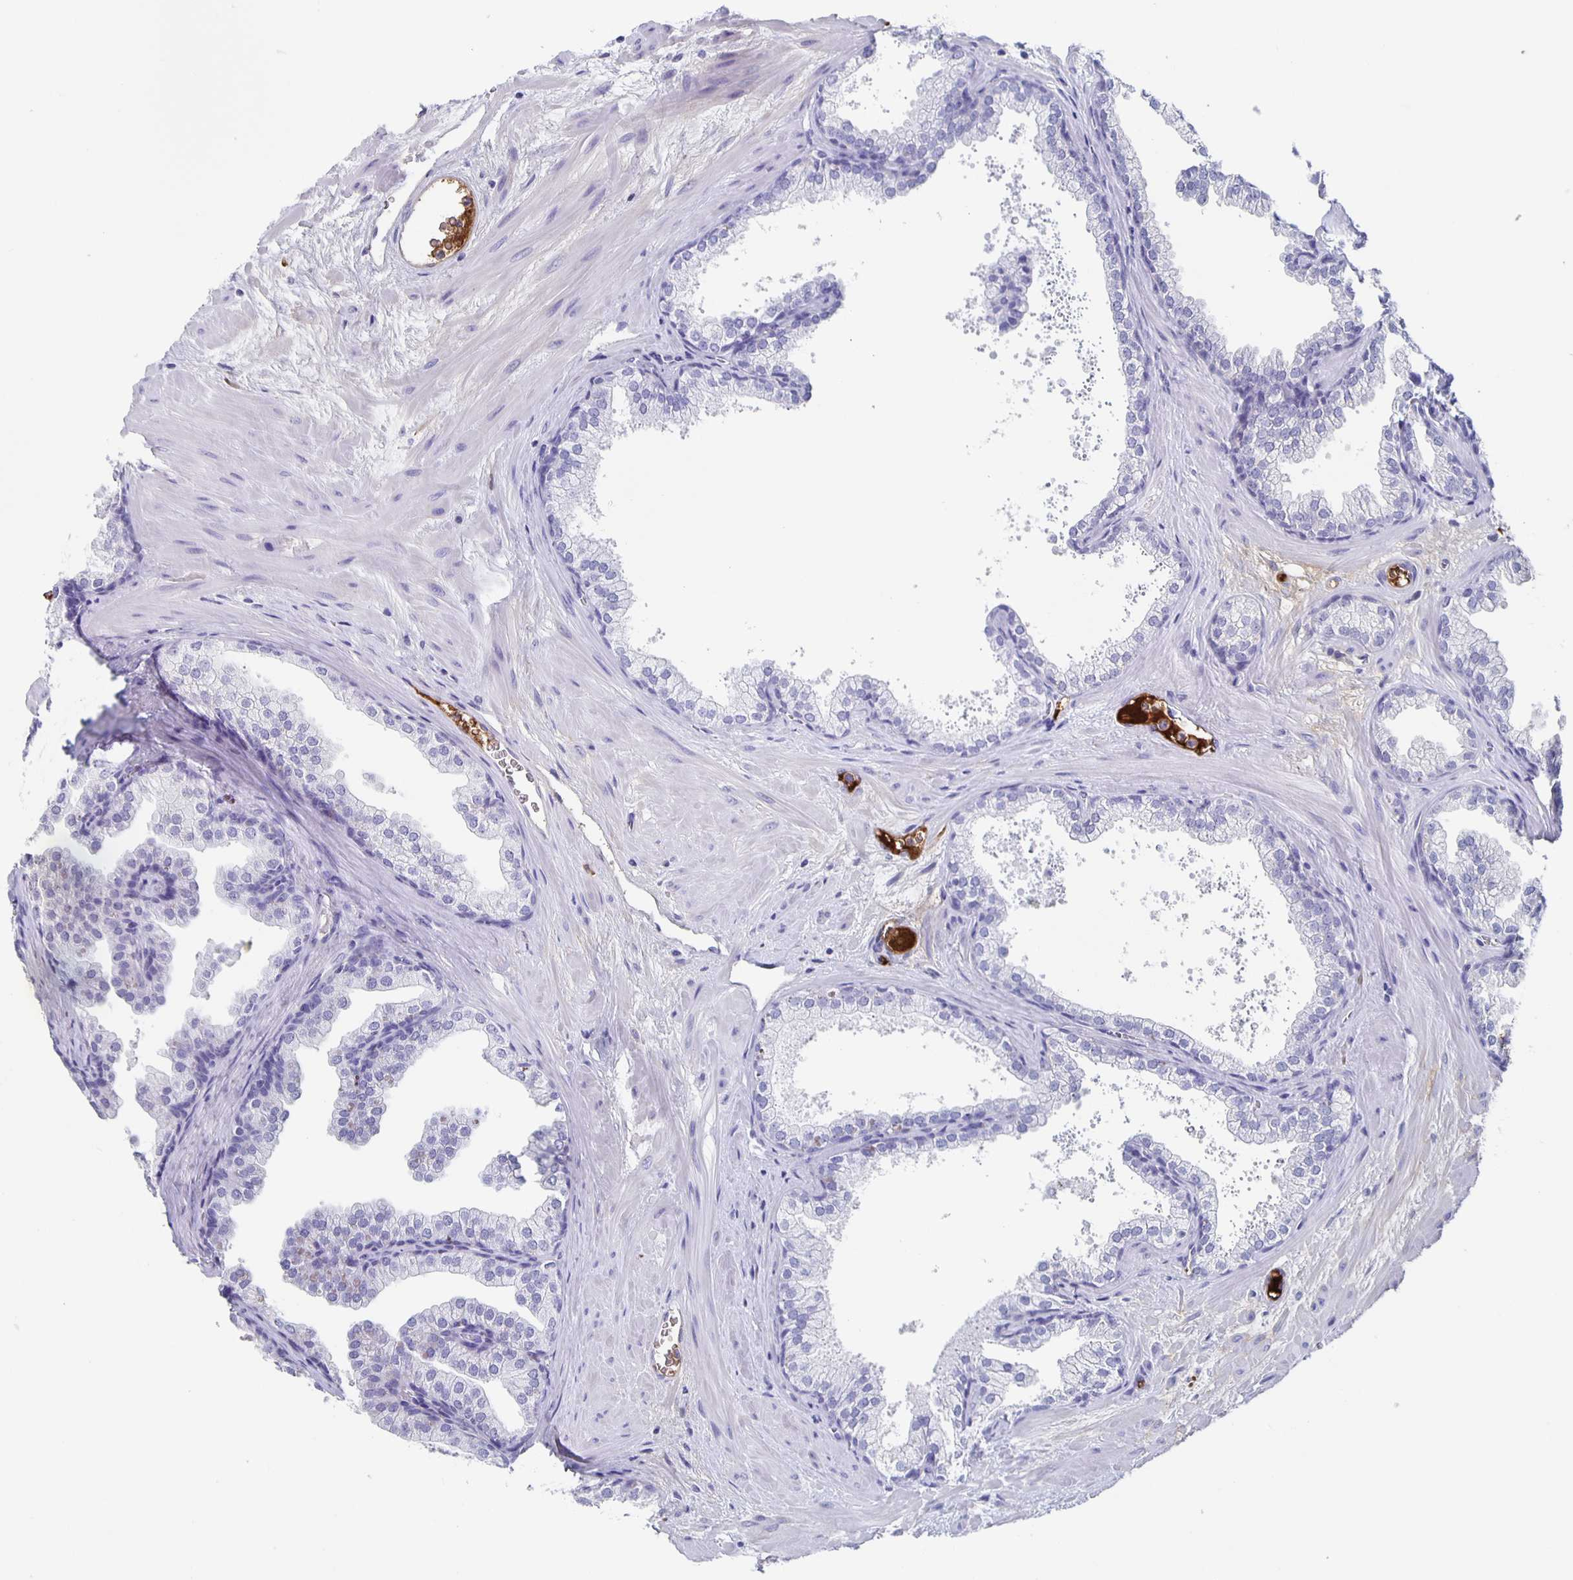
{"staining": {"intensity": "negative", "quantity": "none", "location": "none"}, "tissue": "prostate", "cell_type": "Glandular cells", "image_type": "normal", "snomed": [{"axis": "morphology", "description": "Normal tissue, NOS"}, {"axis": "topography", "description": "Prostate"}], "caption": "IHC micrograph of unremarkable prostate stained for a protein (brown), which shows no expression in glandular cells. (Immunohistochemistry, brightfield microscopy, high magnification).", "gene": "FGA", "patient": {"sex": "male", "age": 37}}